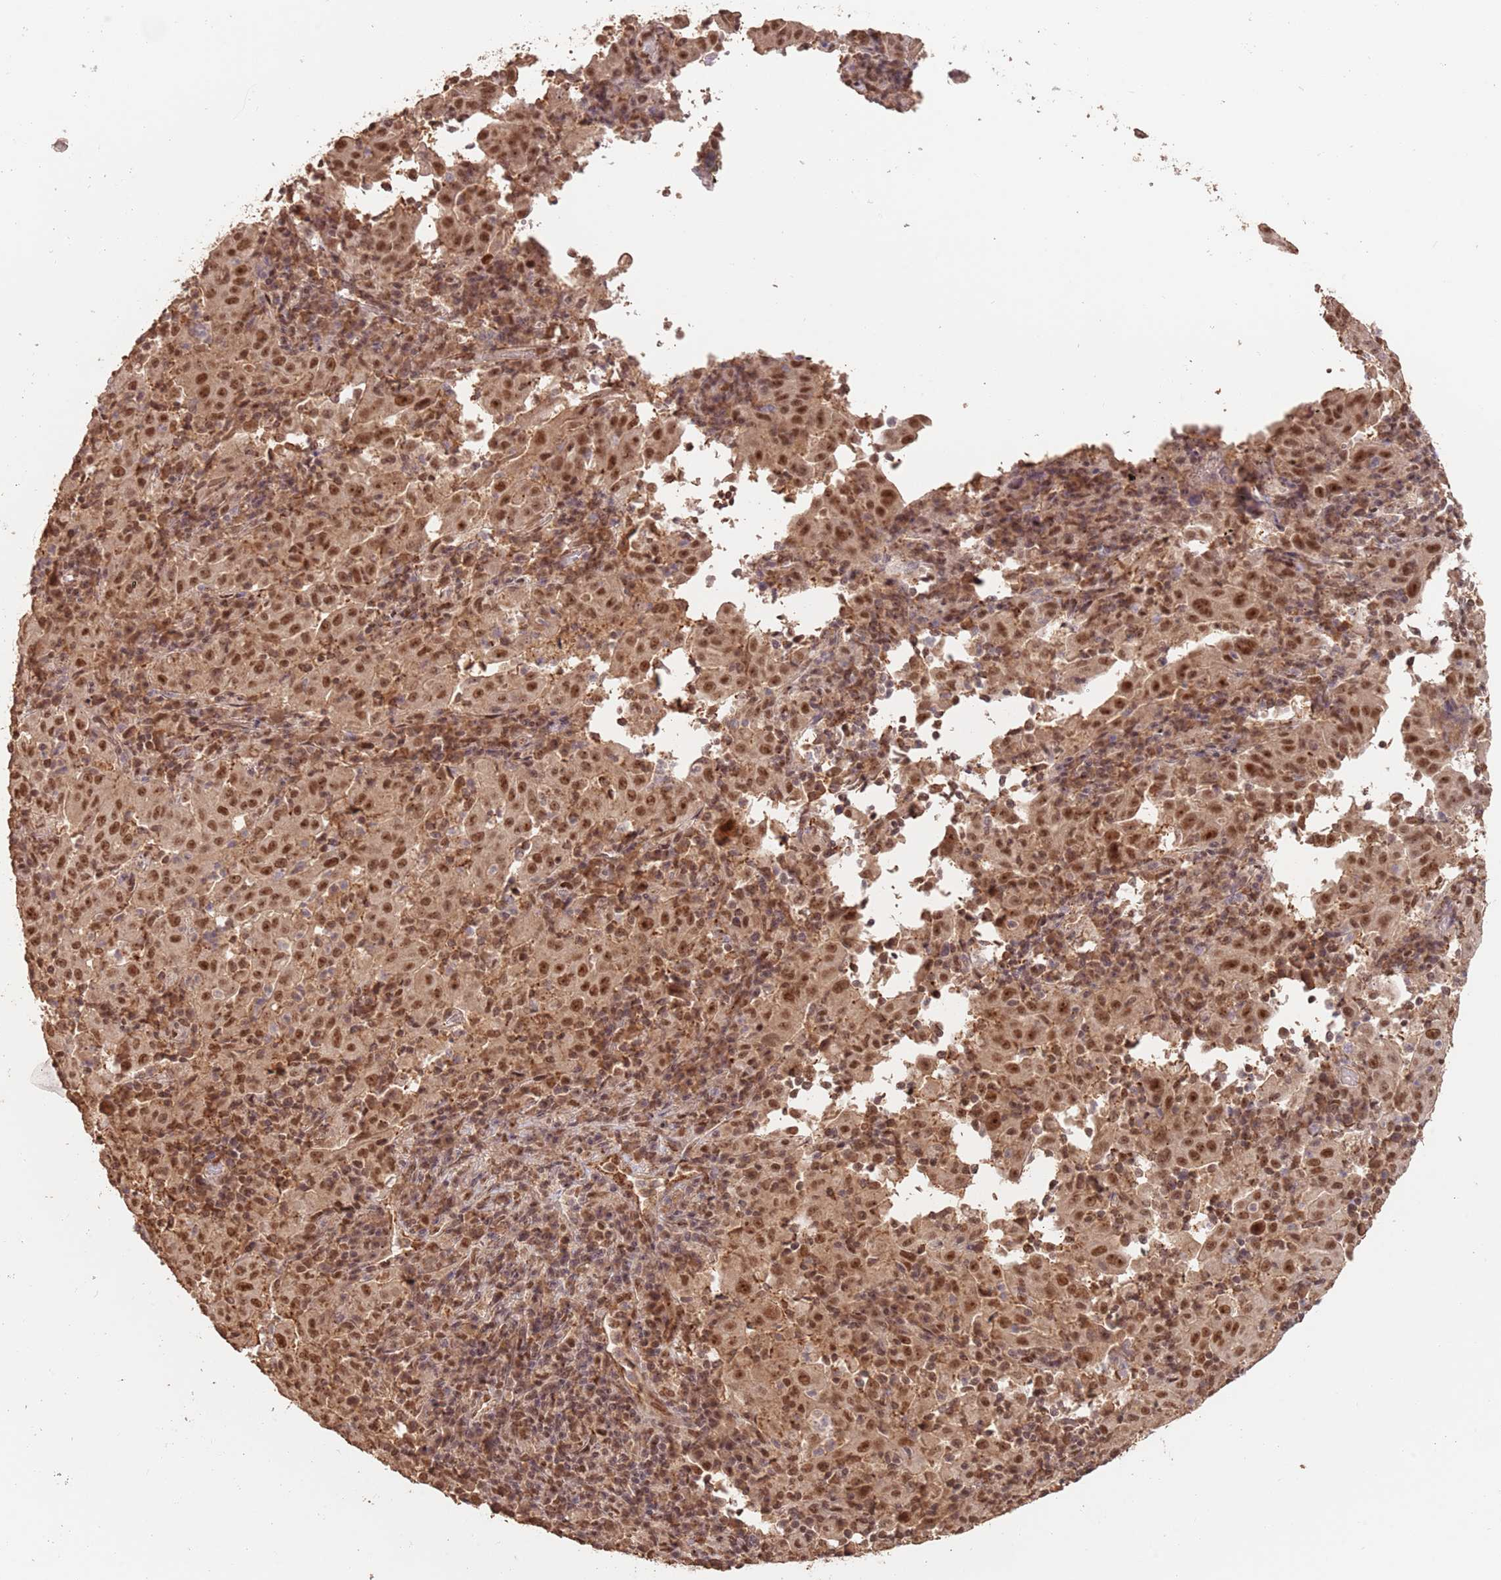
{"staining": {"intensity": "strong", "quantity": ">75%", "location": "nuclear"}, "tissue": "pancreatic cancer", "cell_type": "Tumor cells", "image_type": "cancer", "snomed": [{"axis": "morphology", "description": "Adenocarcinoma, NOS"}, {"axis": "topography", "description": "Pancreas"}], "caption": "Human pancreatic adenocarcinoma stained with a protein marker displays strong staining in tumor cells.", "gene": "RFXANK", "patient": {"sex": "male", "age": 63}}